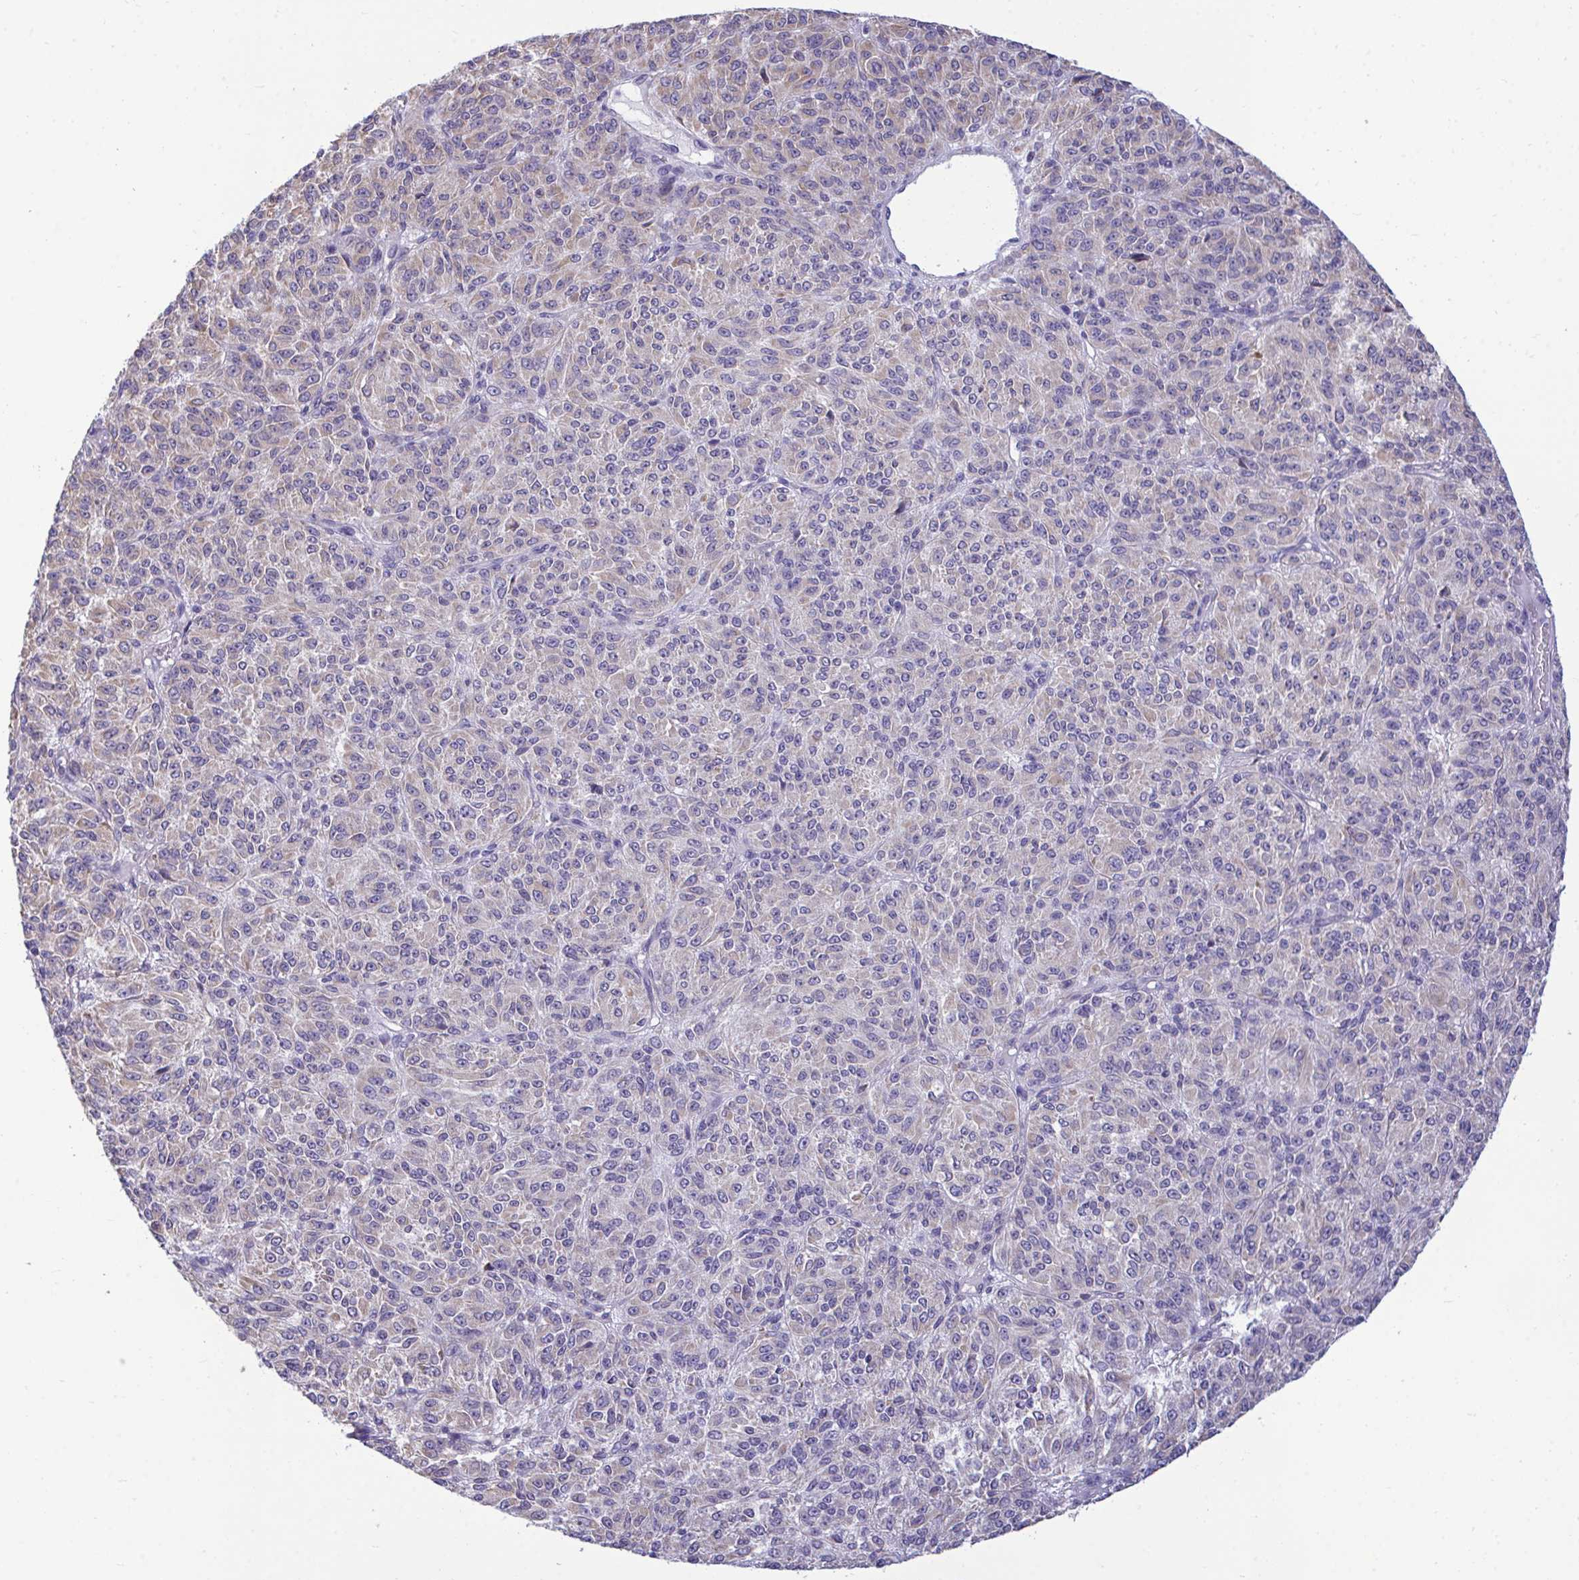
{"staining": {"intensity": "negative", "quantity": "none", "location": "none"}, "tissue": "melanoma", "cell_type": "Tumor cells", "image_type": "cancer", "snomed": [{"axis": "morphology", "description": "Malignant melanoma, Metastatic site"}, {"axis": "topography", "description": "Brain"}], "caption": "IHC micrograph of human malignant melanoma (metastatic site) stained for a protein (brown), which shows no staining in tumor cells.", "gene": "PIGK", "patient": {"sex": "female", "age": 56}}